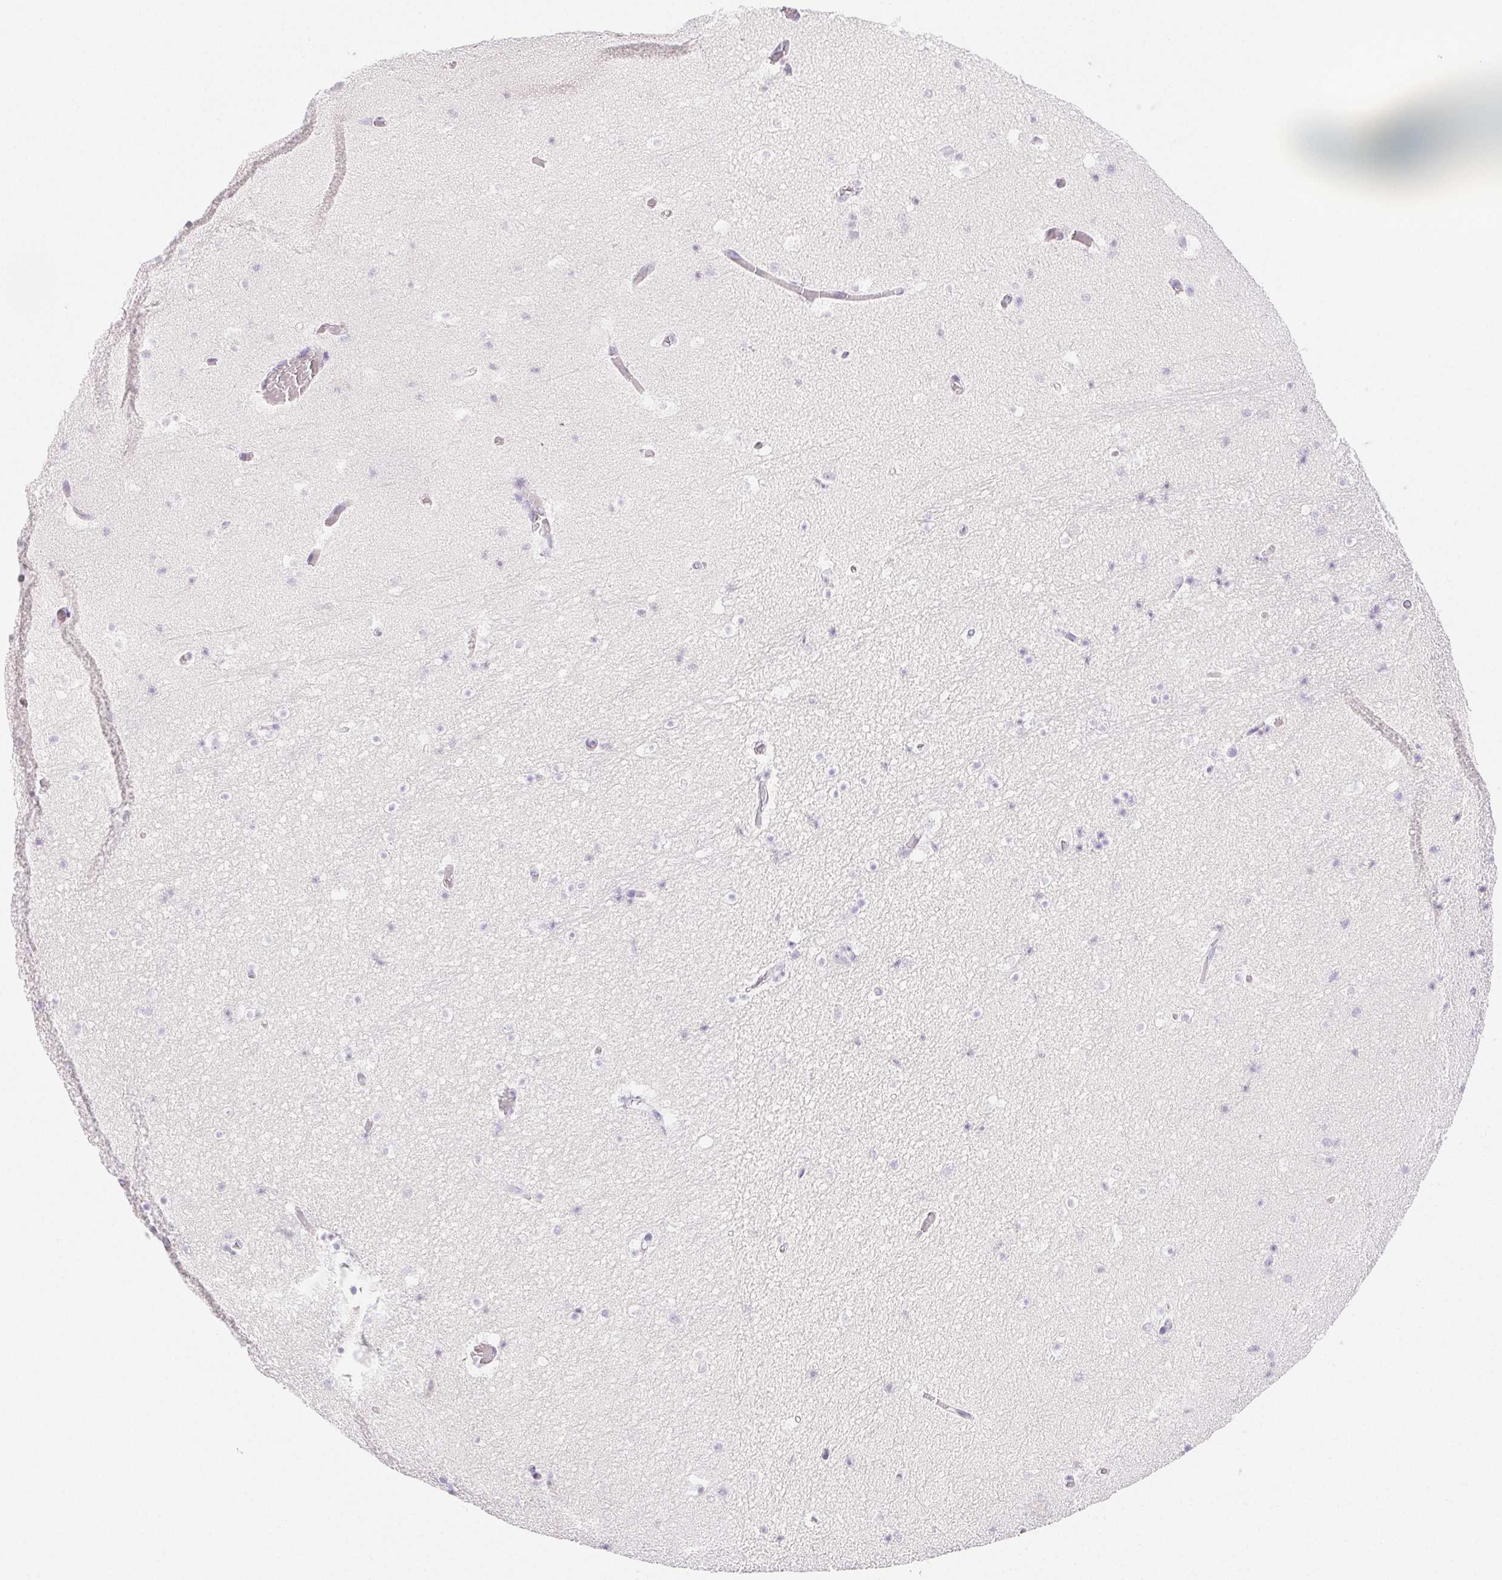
{"staining": {"intensity": "negative", "quantity": "none", "location": "none"}, "tissue": "hippocampus", "cell_type": "Glial cells", "image_type": "normal", "snomed": [{"axis": "morphology", "description": "Normal tissue, NOS"}, {"axis": "topography", "description": "Hippocampus"}], "caption": "An immunohistochemistry histopathology image of benign hippocampus is shown. There is no staining in glial cells of hippocampus.", "gene": "PADI4", "patient": {"sex": "male", "age": 26}}